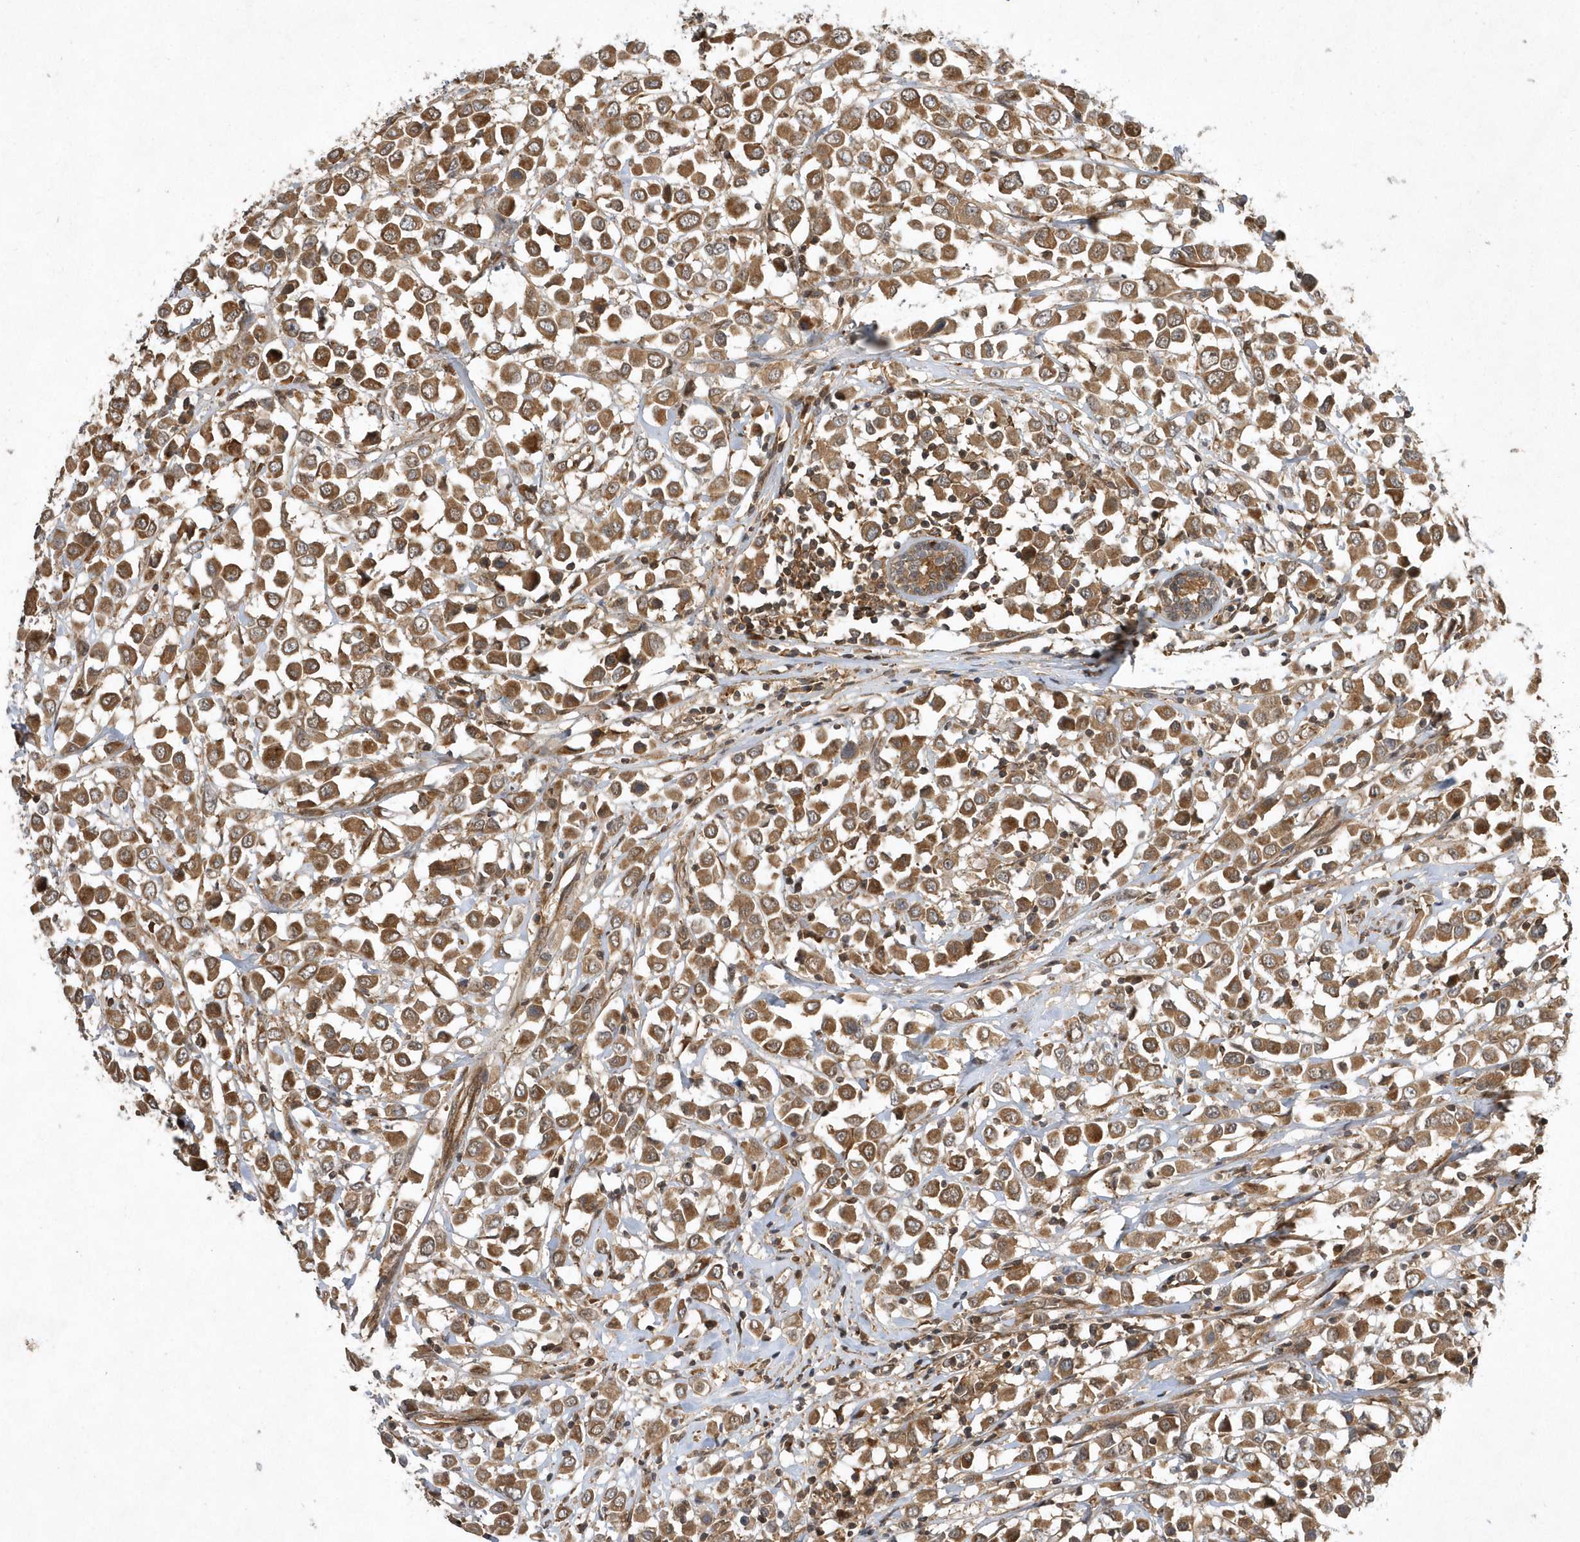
{"staining": {"intensity": "moderate", "quantity": ">75%", "location": "cytoplasmic/membranous"}, "tissue": "breast cancer", "cell_type": "Tumor cells", "image_type": "cancer", "snomed": [{"axis": "morphology", "description": "Duct carcinoma"}, {"axis": "topography", "description": "Breast"}], "caption": "Immunohistochemical staining of breast infiltrating ductal carcinoma demonstrates medium levels of moderate cytoplasmic/membranous staining in about >75% of tumor cells.", "gene": "GFM2", "patient": {"sex": "female", "age": 61}}